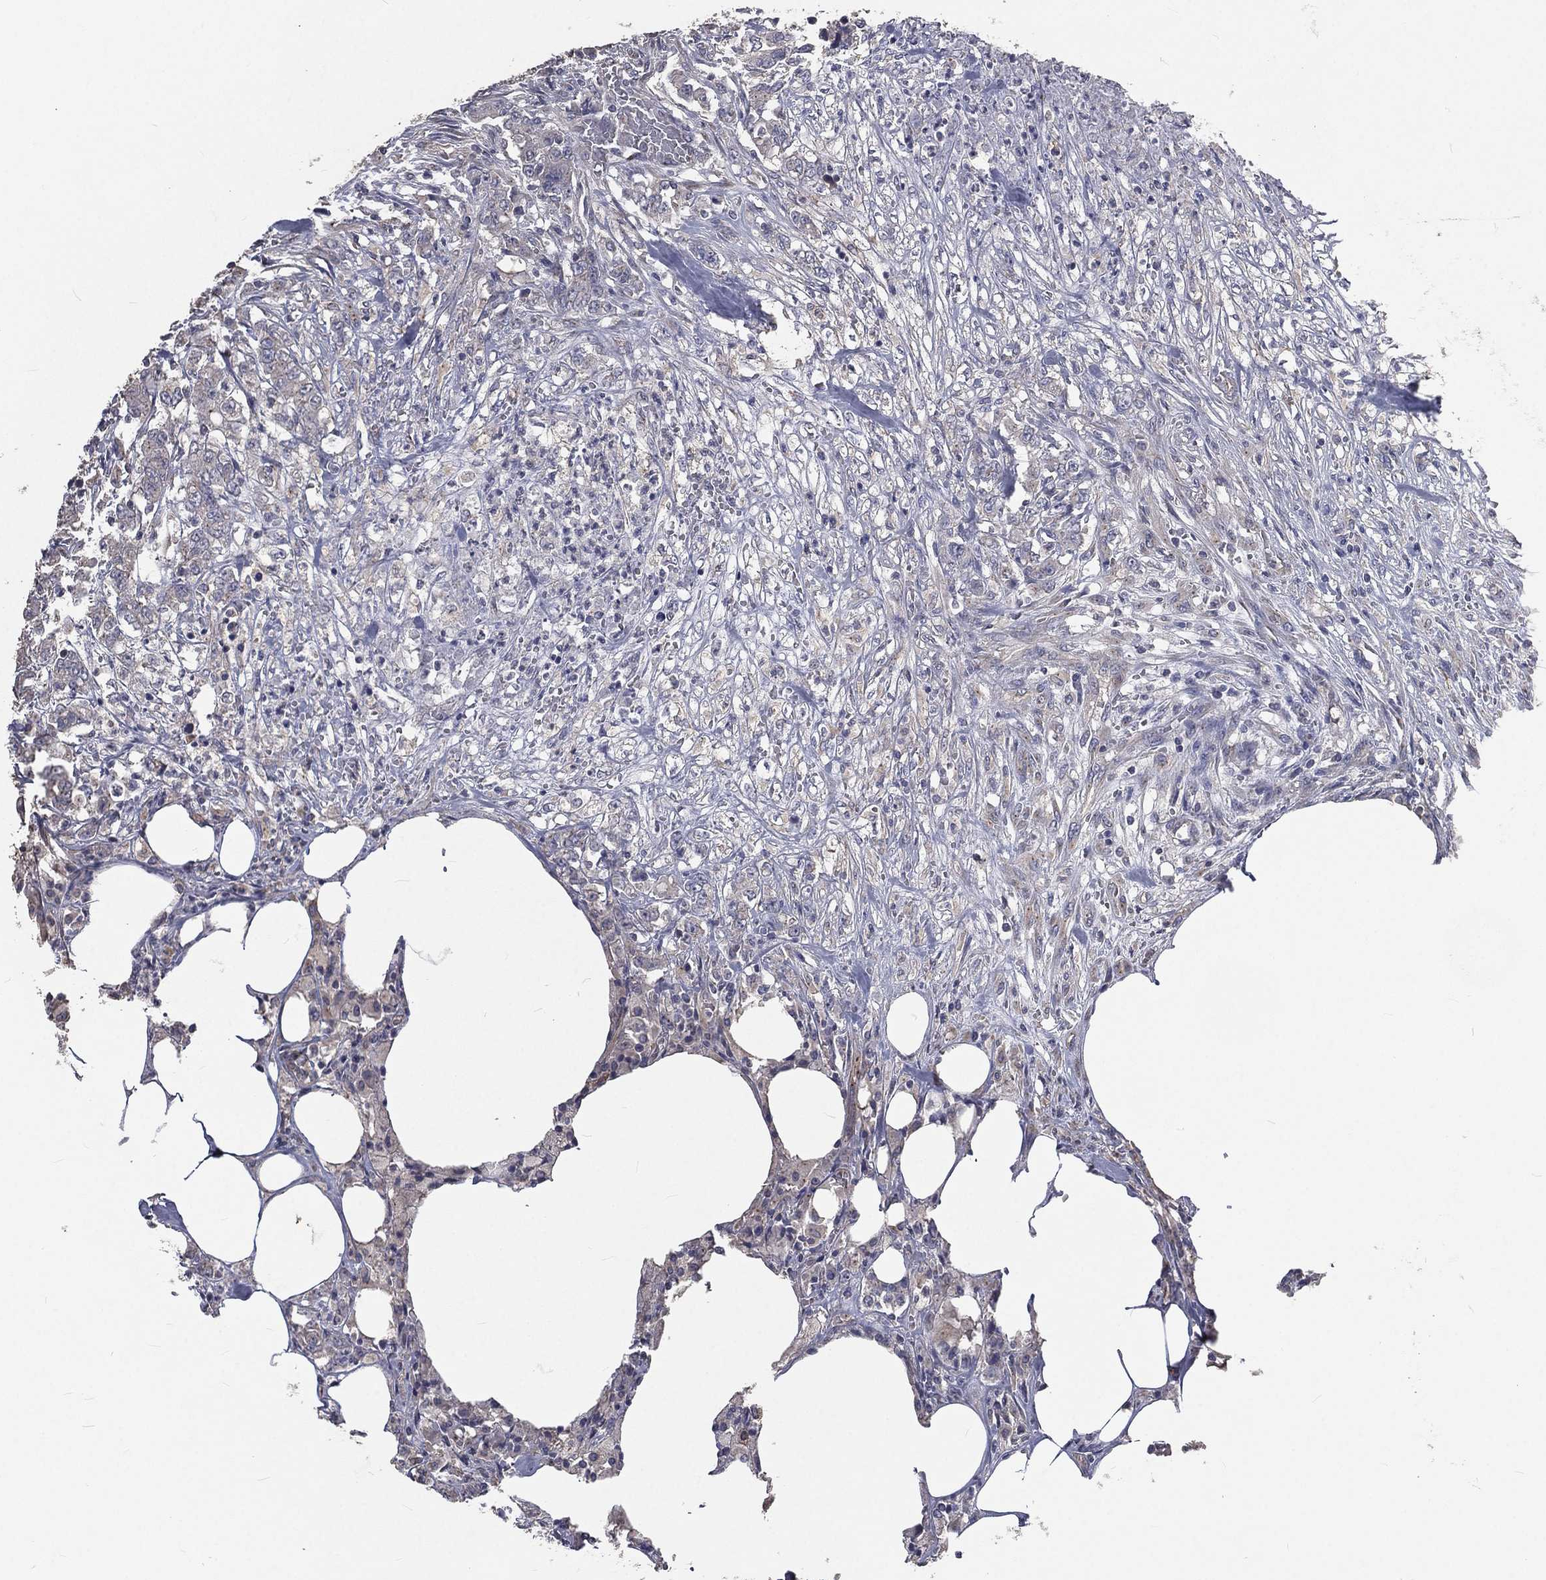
{"staining": {"intensity": "negative", "quantity": "none", "location": "none"}, "tissue": "colorectal cancer", "cell_type": "Tumor cells", "image_type": "cancer", "snomed": [{"axis": "morphology", "description": "Adenocarcinoma, NOS"}, {"axis": "topography", "description": "Colon"}], "caption": "IHC photomicrograph of neoplastic tissue: colorectal cancer stained with DAB displays no significant protein staining in tumor cells. (DAB (3,3'-diaminobenzidine) immunohistochemistry, high magnification).", "gene": "CROCC", "patient": {"sex": "female", "age": 48}}